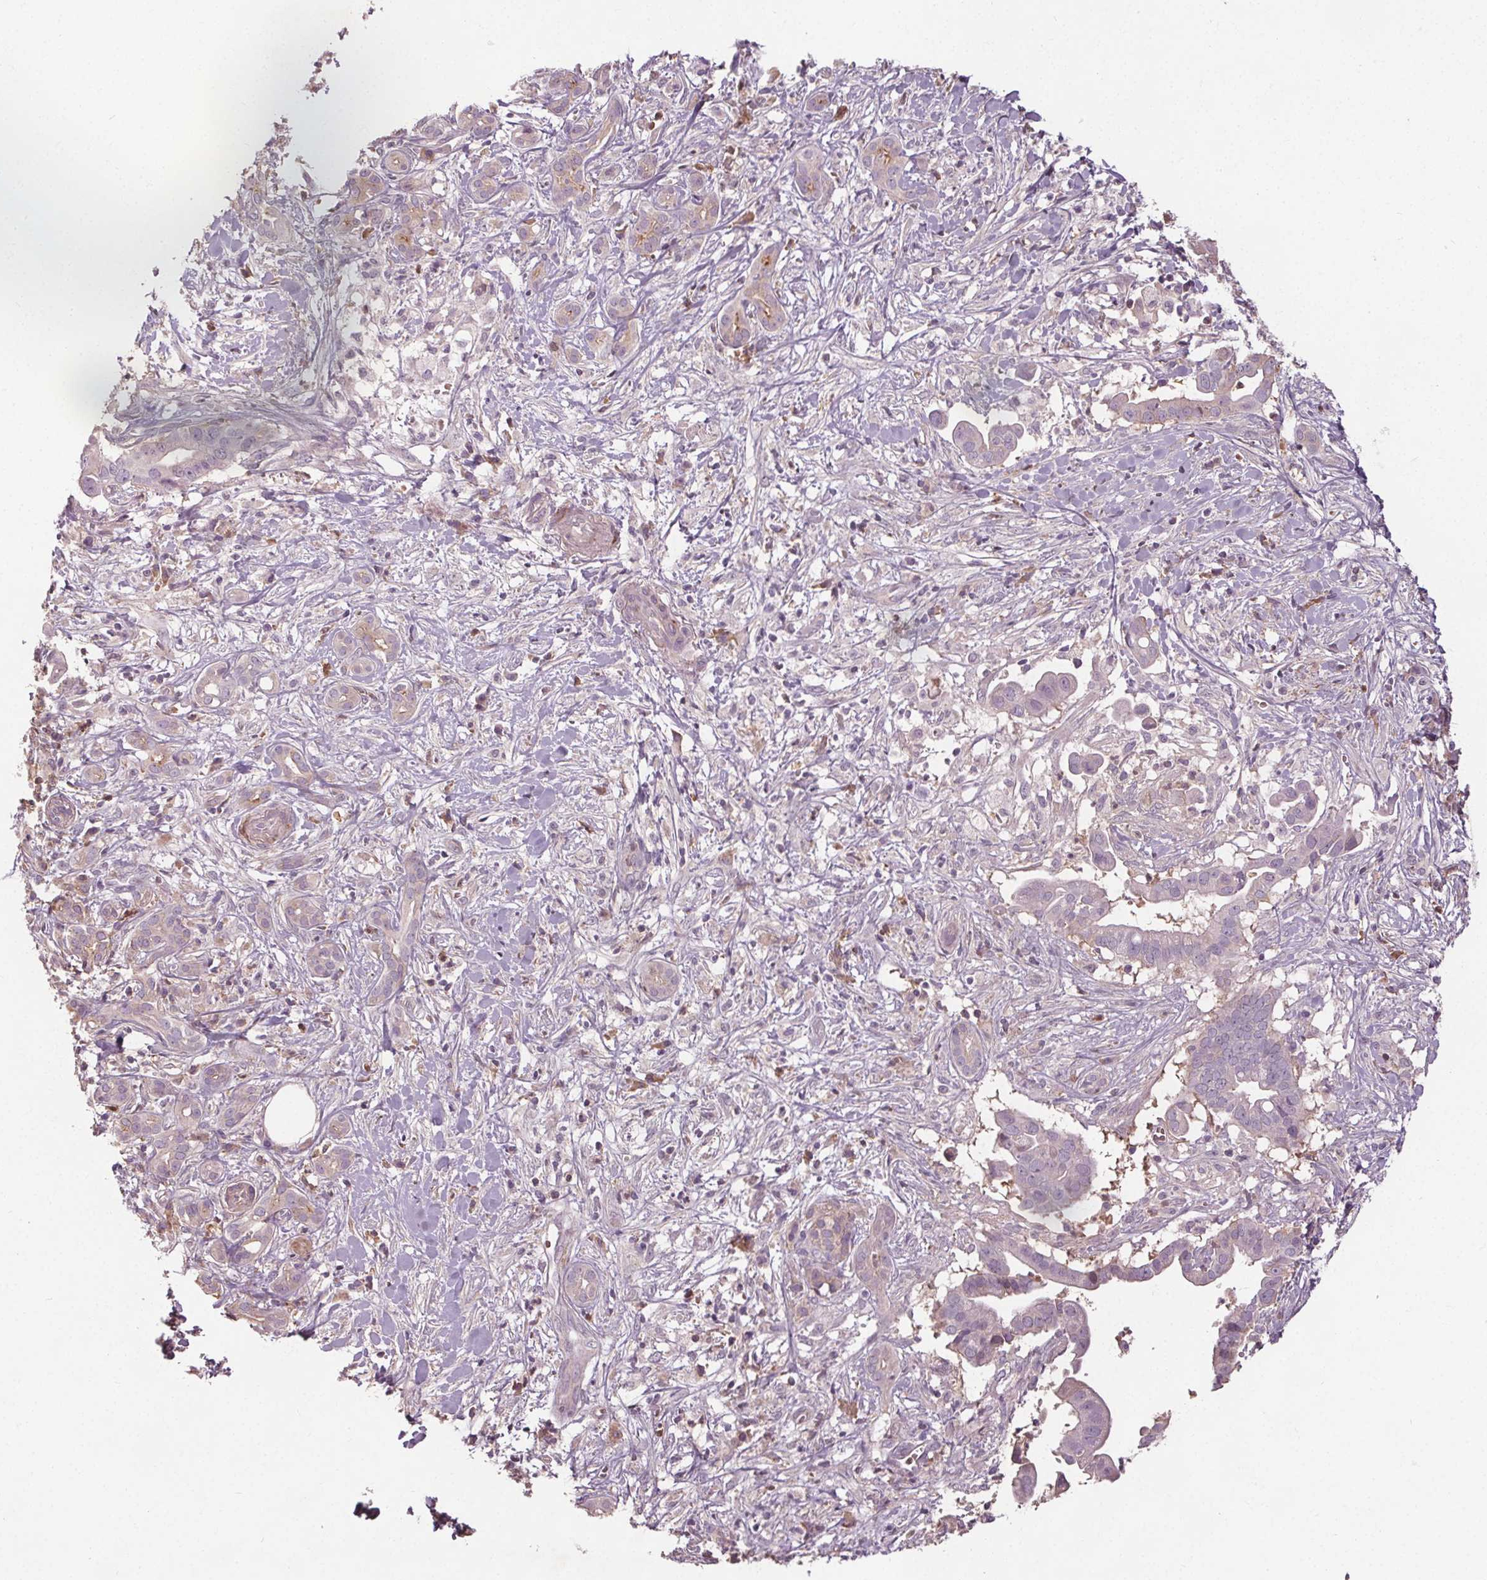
{"staining": {"intensity": "negative", "quantity": "none", "location": "none"}, "tissue": "pancreatic cancer", "cell_type": "Tumor cells", "image_type": "cancer", "snomed": [{"axis": "morphology", "description": "Adenocarcinoma, NOS"}, {"axis": "topography", "description": "Pancreas"}], "caption": "High power microscopy histopathology image of an IHC histopathology image of pancreatic adenocarcinoma, revealing no significant expression in tumor cells.", "gene": "PDGFD", "patient": {"sex": "male", "age": 61}}